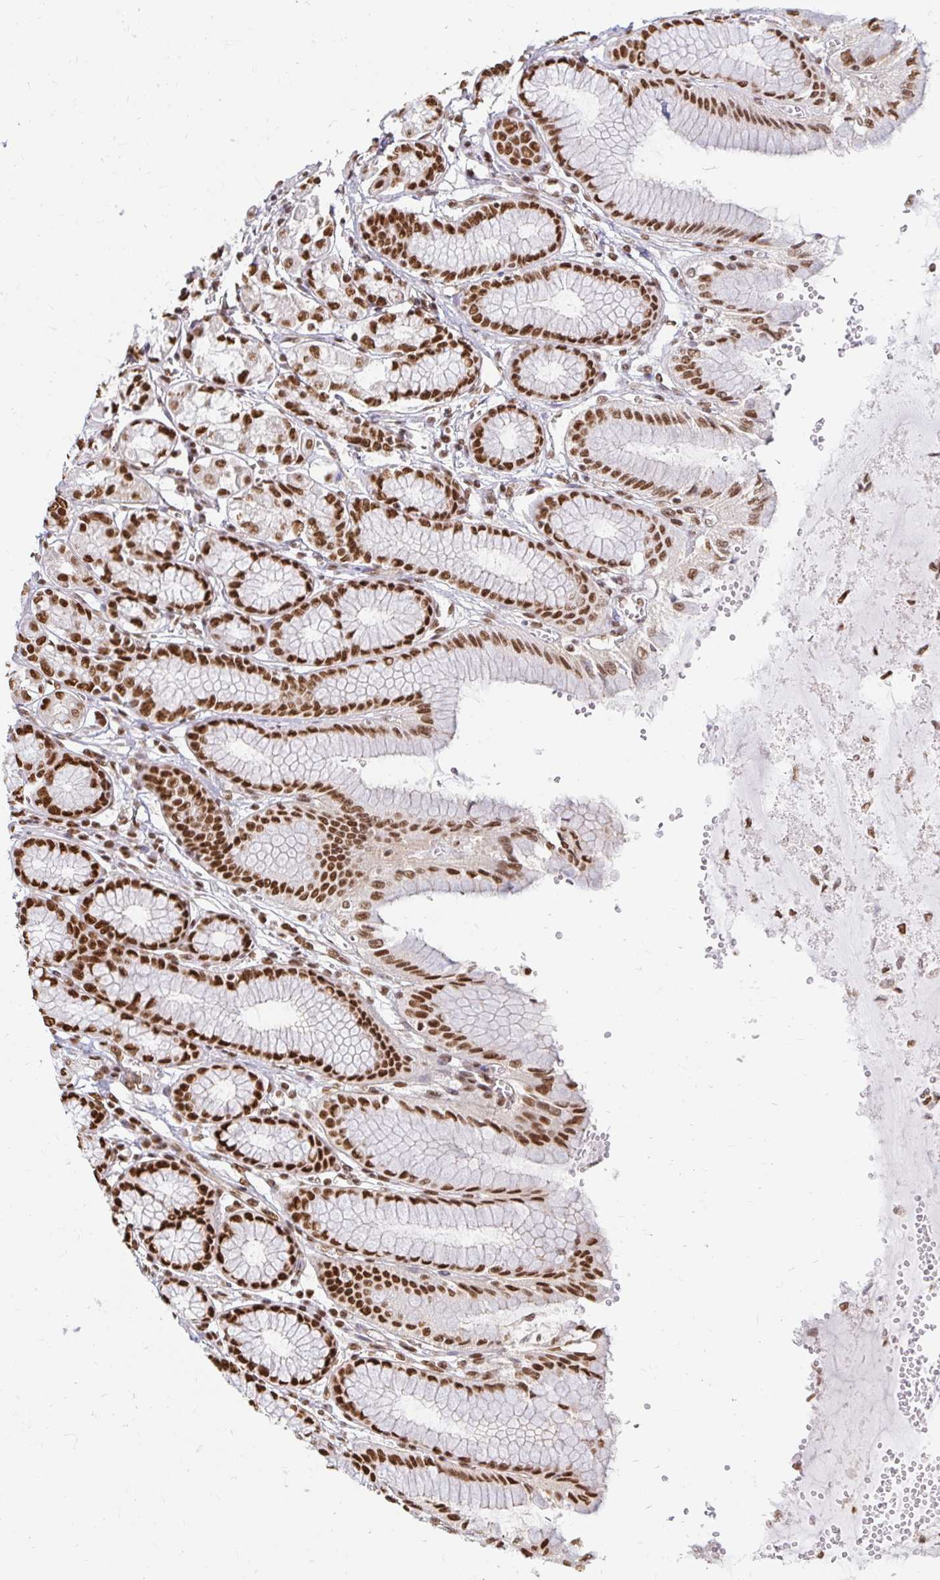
{"staining": {"intensity": "strong", "quantity": ">75%", "location": "nuclear"}, "tissue": "stomach", "cell_type": "Glandular cells", "image_type": "normal", "snomed": [{"axis": "morphology", "description": "Normal tissue, NOS"}, {"axis": "topography", "description": "Stomach"}, {"axis": "topography", "description": "Stomach, lower"}], "caption": "Protein expression analysis of normal human stomach reveals strong nuclear staining in about >75% of glandular cells. (IHC, brightfield microscopy, high magnification).", "gene": "HNRNPU", "patient": {"sex": "male", "age": 76}}